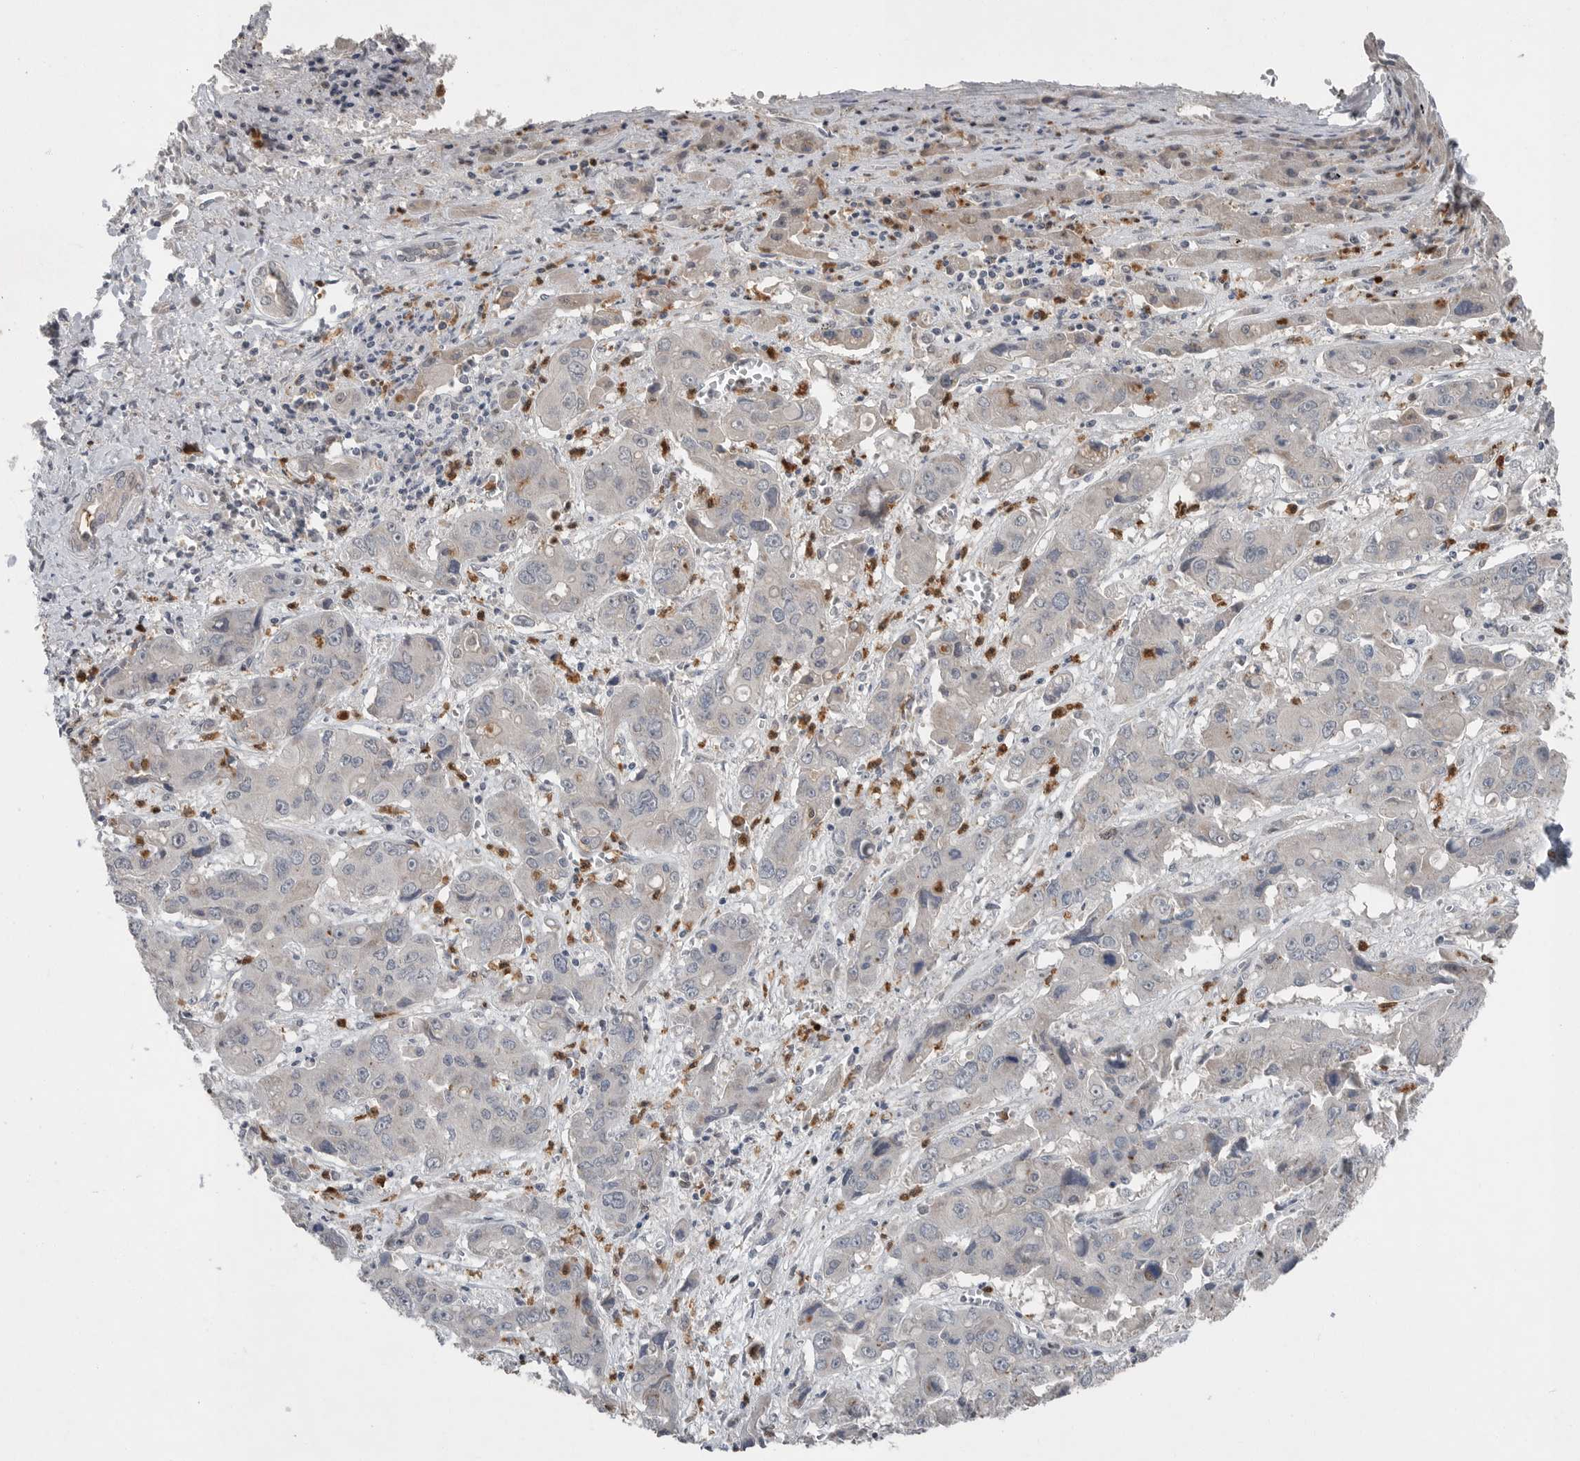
{"staining": {"intensity": "negative", "quantity": "none", "location": "none"}, "tissue": "liver cancer", "cell_type": "Tumor cells", "image_type": "cancer", "snomed": [{"axis": "morphology", "description": "Cholangiocarcinoma"}, {"axis": "topography", "description": "Liver"}], "caption": "Tumor cells show no significant protein positivity in liver cancer. (Immunohistochemistry (ihc), brightfield microscopy, high magnification).", "gene": "SCP2", "patient": {"sex": "male", "age": 67}}